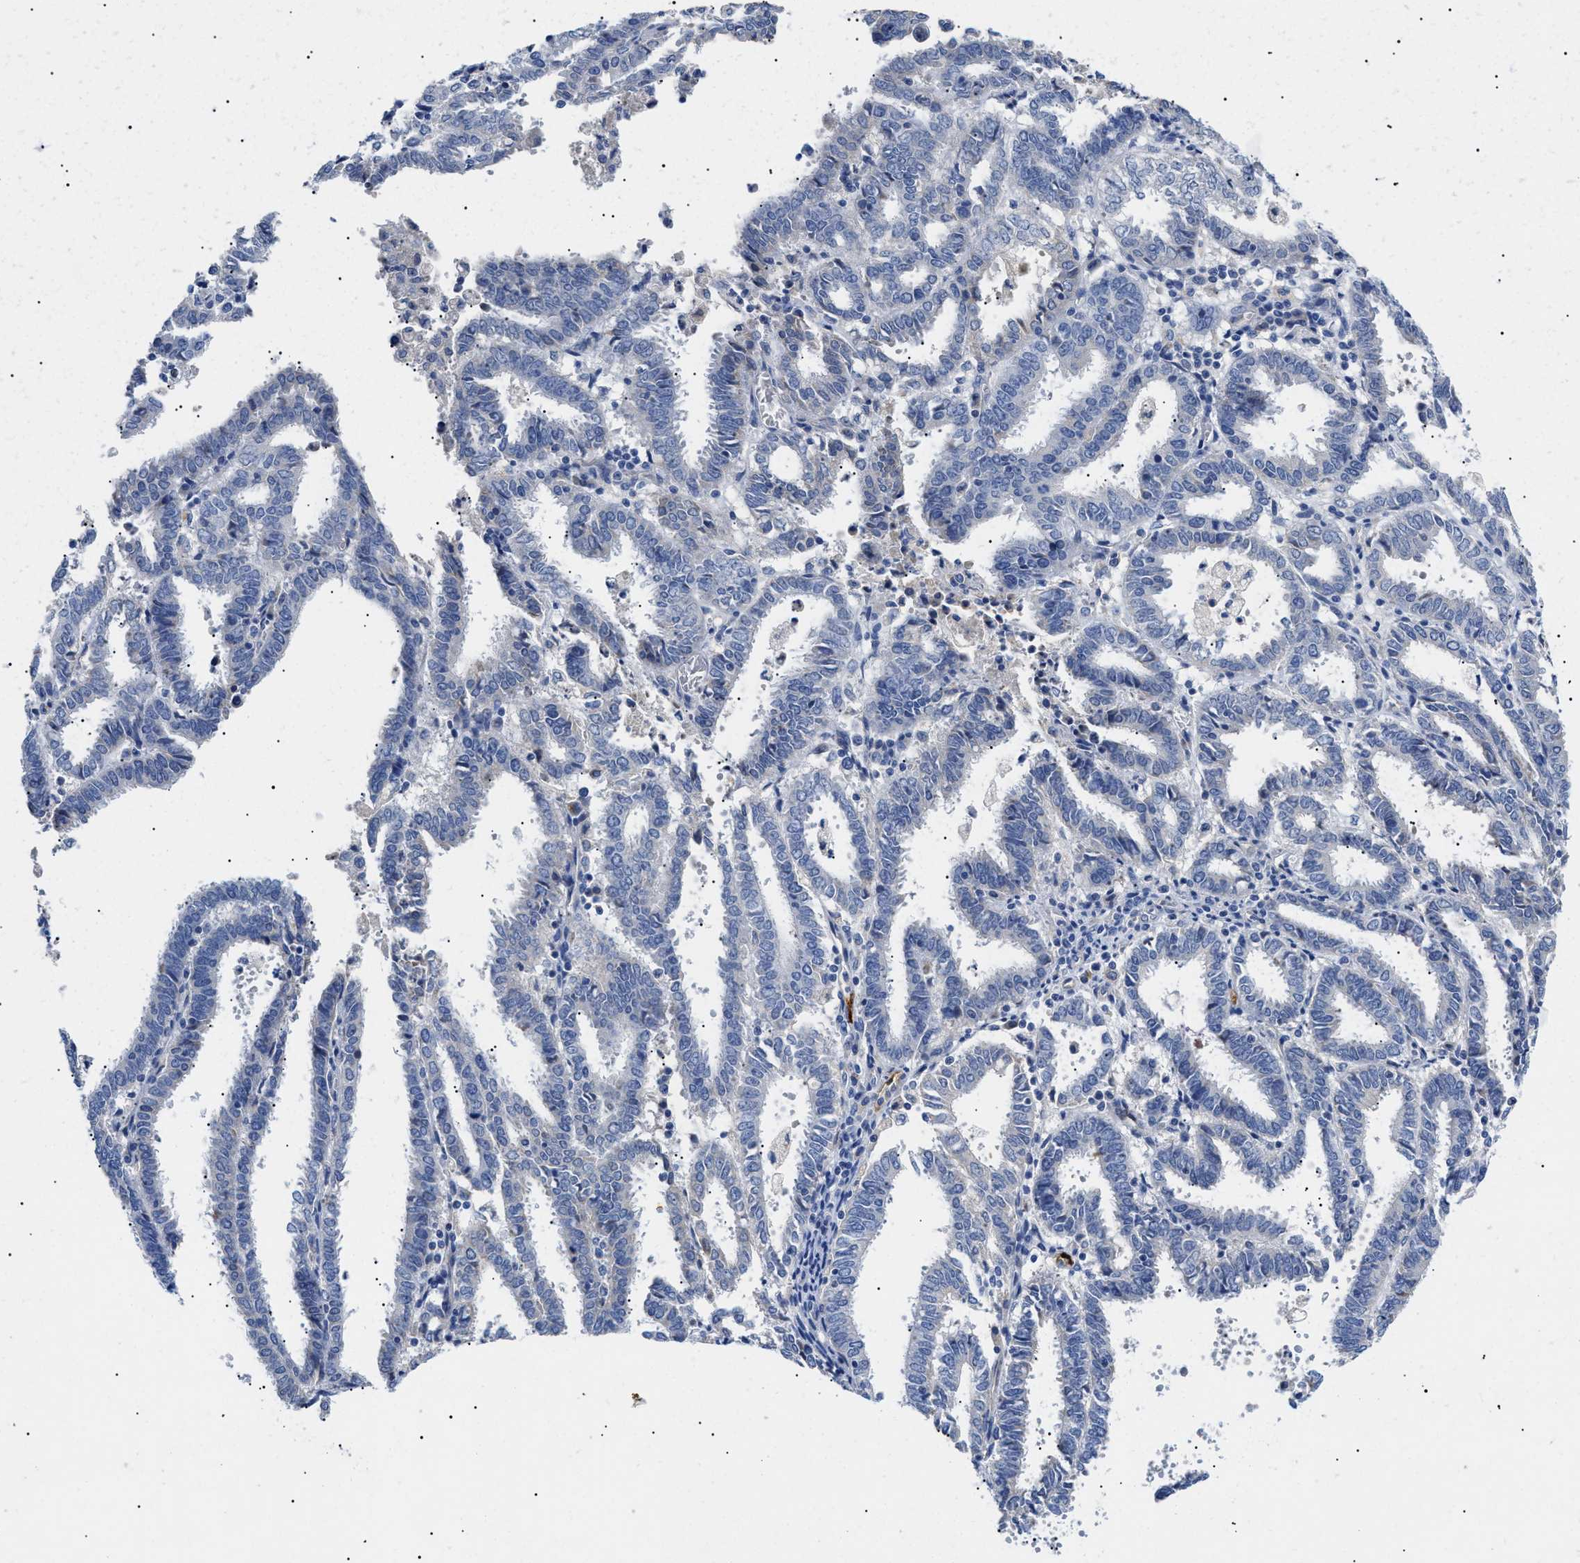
{"staining": {"intensity": "negative", "quantity": "none", "location": "none"}, "tissue": "endometrial cancer", "cell_type": "Tumor cells", "image_type": "cancer", "snomed": [{"axis": "morphology", "description": "Adenocarcinoma, NOS"}, {"axis": "topography", "description": "Uterus"}], "caption": "The image shows no staining of tumor cells in adenocarcinoma (endometrial).", "gene": "ACKR1", "patient": {"sex": "female", "age": 83}}